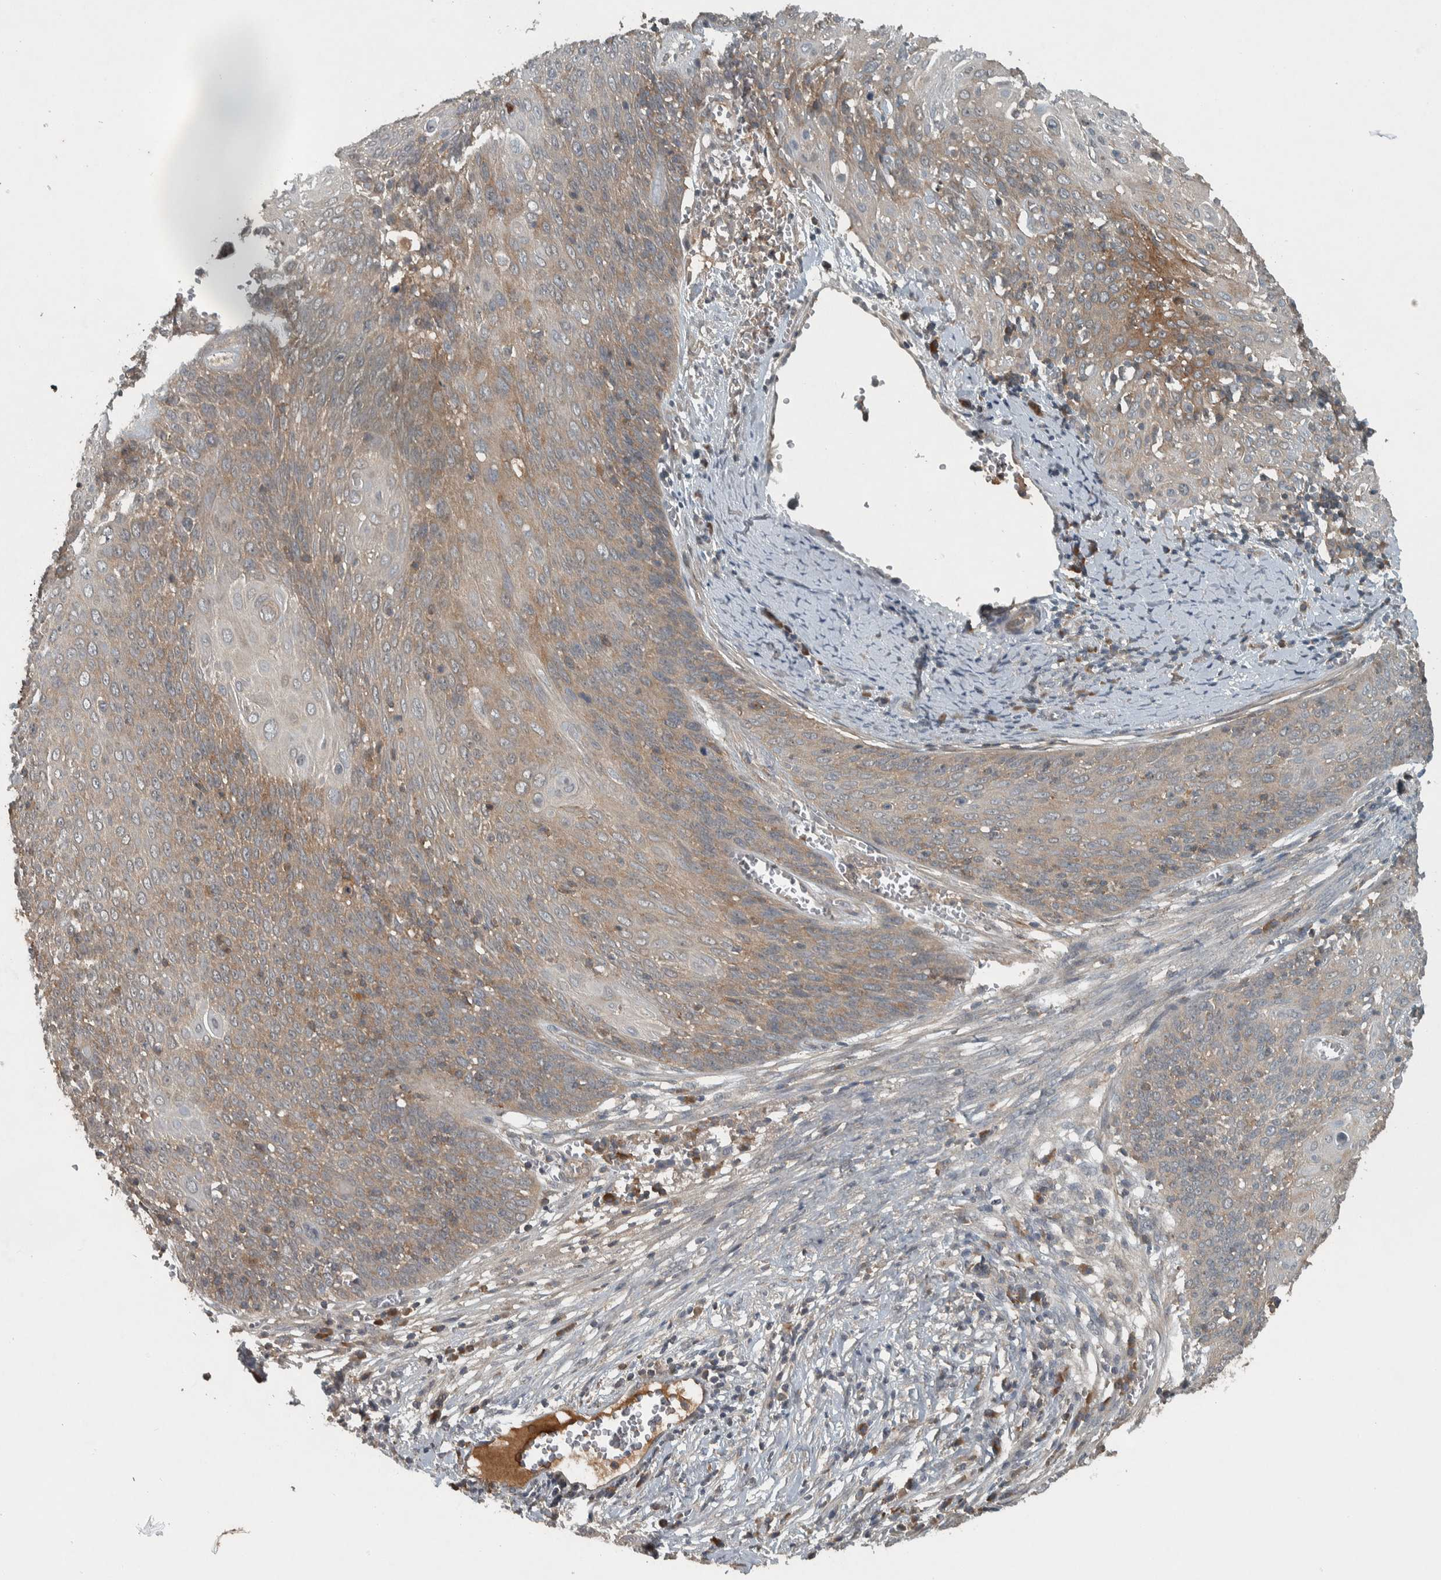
{"staining": {"intensity": "moderate", "quantity": "<25%", "location": "cytoplasmic/membranous"}, "tissue": "cervical cancer", "cell_type": "Tumor cells", "image_type": "cancer", "snomed": [{"axis": "morphology", "description": "Squamous cell carcinoma, NOS"}, {"axis": "topography", "description": "Cervix"}], "caption": "Immunohistochemistry (IHC) (DAB (3,3'-diaminobenzidine)) staining of cervical squamous cell carcinoma demonstrates moderate cytoplasmic/membranous protein staining in approximately <25% of tumor cells.", "gene": "CLCN2", "patient": {"sex": "female", "age": 39}}